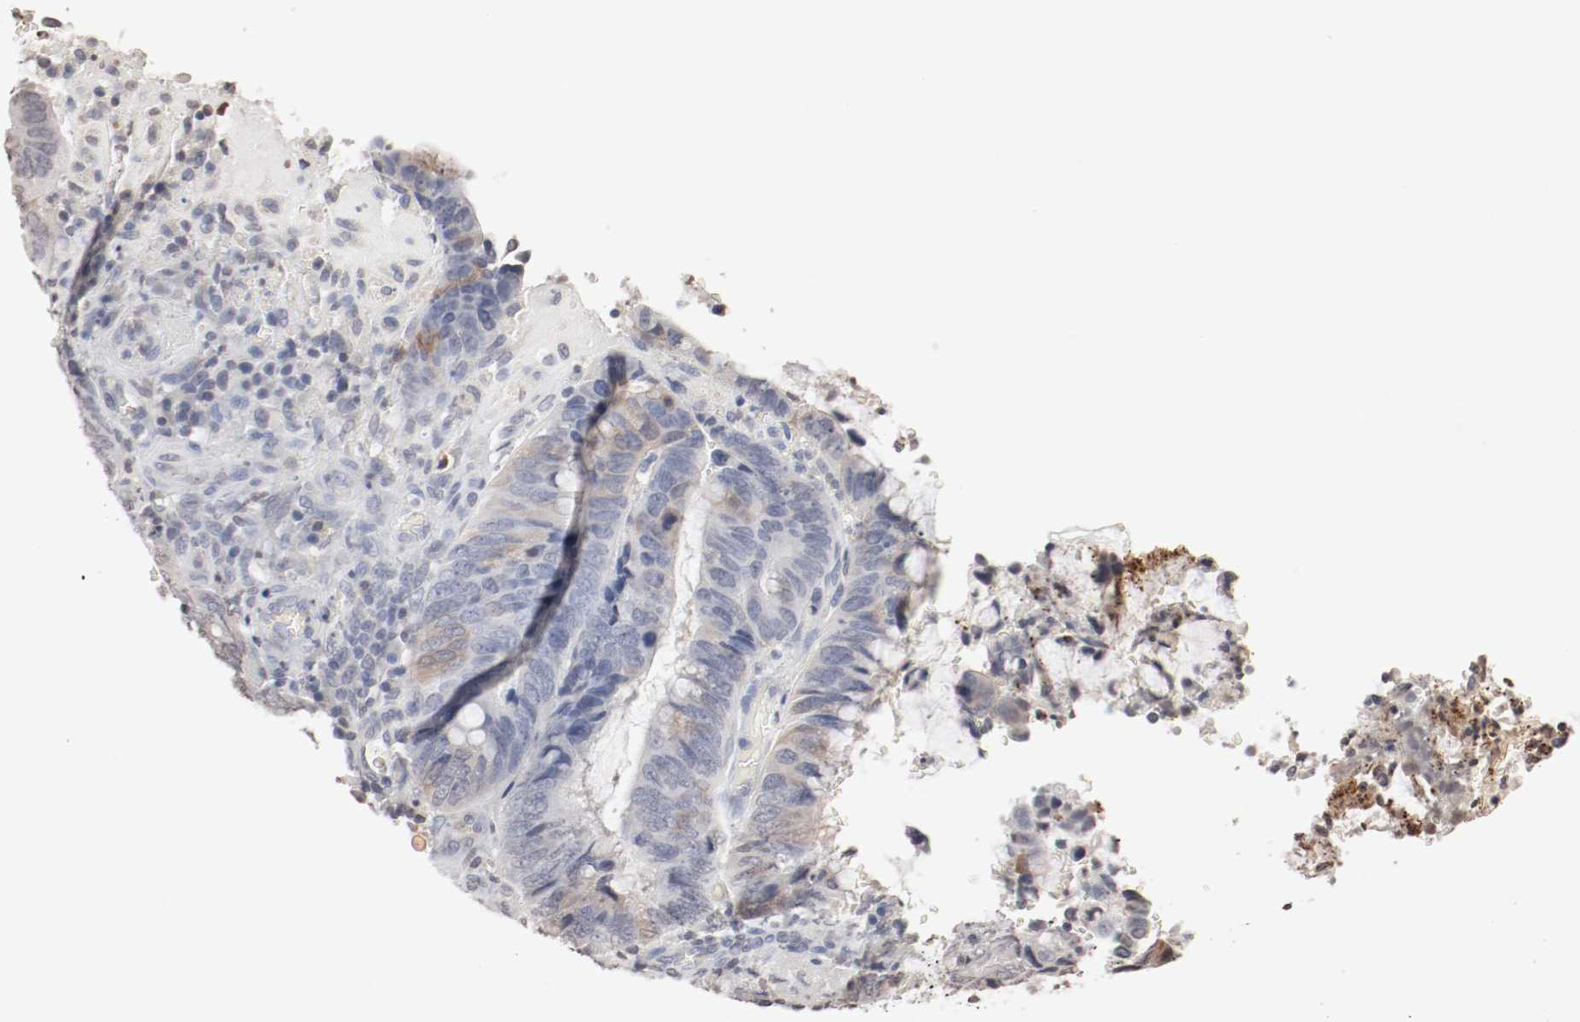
{"staining": {"intensity": "weak", "quantity": "<25%", "location": "cytoplasmic/membranous"}, "tissue": "colorectal cancer", "cell_type": "Tumor cells", "image_type": "cancer", "snomed": [{"axis": "morphology", "description": "Normal tissue, NOS"}, {"axis": "morphology", "description": "Adenocarcinoma, NOS"}, {"axis": "topography", "description": "Rectum"}, {"axis": "topography", "description": "Peripheral nerve tissue"}], "caption": "A high-resolution micrograph shows immunohistochemistry staining of colorectal cancer (adenocarcinoma), which displays no significant expression in tumor cells. The staining is performed using DAB brown chromogen with nuclei counter-stained in using hematoxylin.", "gene": "WASL", "patient": {"sex": "male", "age": 92}}